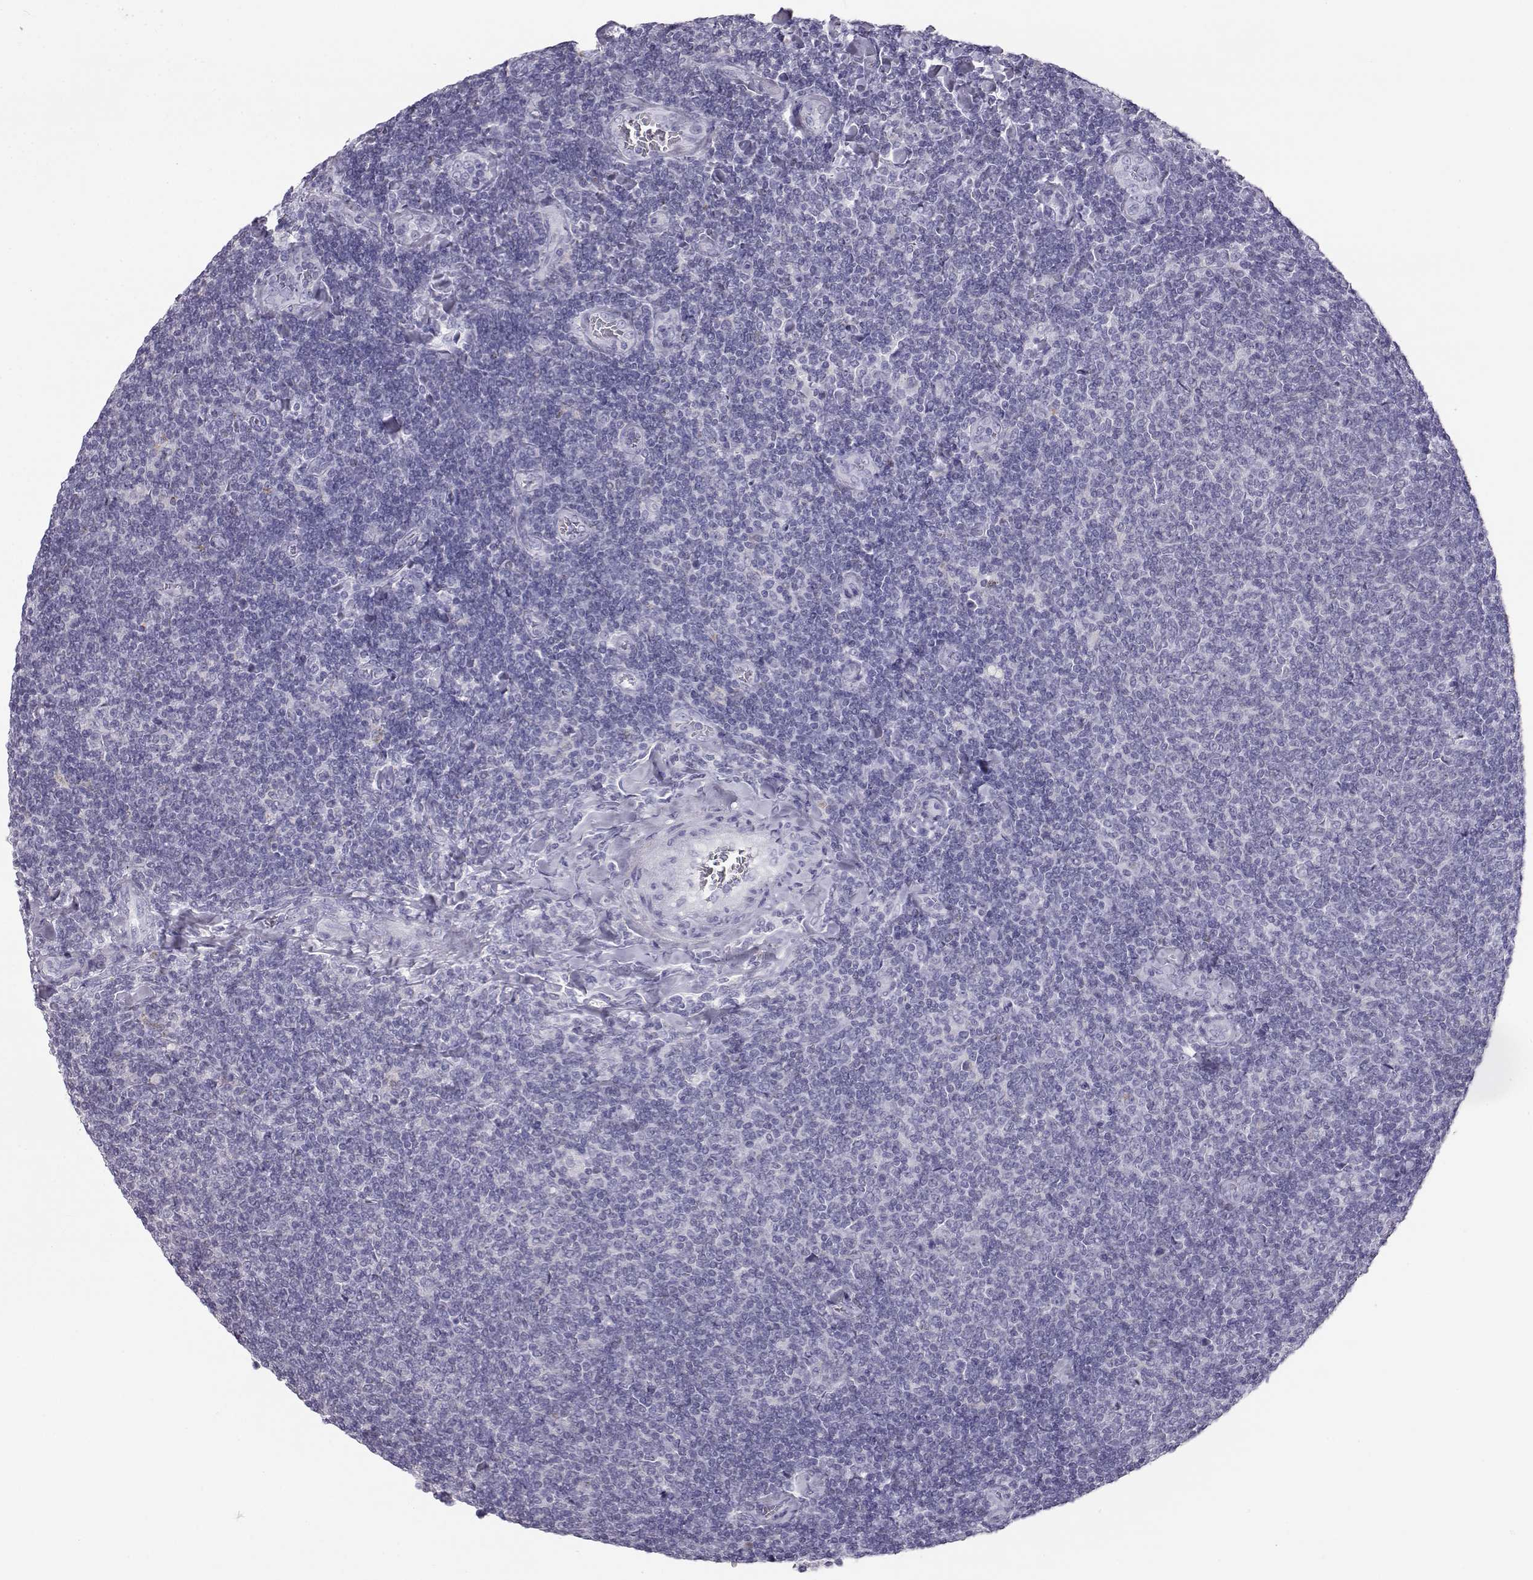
{"staining": {"intensity": "negative", "quantity": "none", "location": "none"}, "tissue": "lymphoma", "cell_type": "Tumor cells", "image_type": "cancer", "snomed": [{"axis": "morphology", "description": "Malignant lymphoma, non-Hodgkin's type, Low grade"}, {"axis": "topography", "description": "Lymph node"}], "caption": "A high-resolution micrograph shows immunohistochemistry staining of low-grade malignant lymphoma, non-Hodgkin's type, which demonstrates no significant positivity in tumor cells. The staining is performed using DAB brown chromogen with nuclei counter-stained in using hematoxylin.", "gene": "ITLN2", "patient": {"sex": "male", "age": 52}}